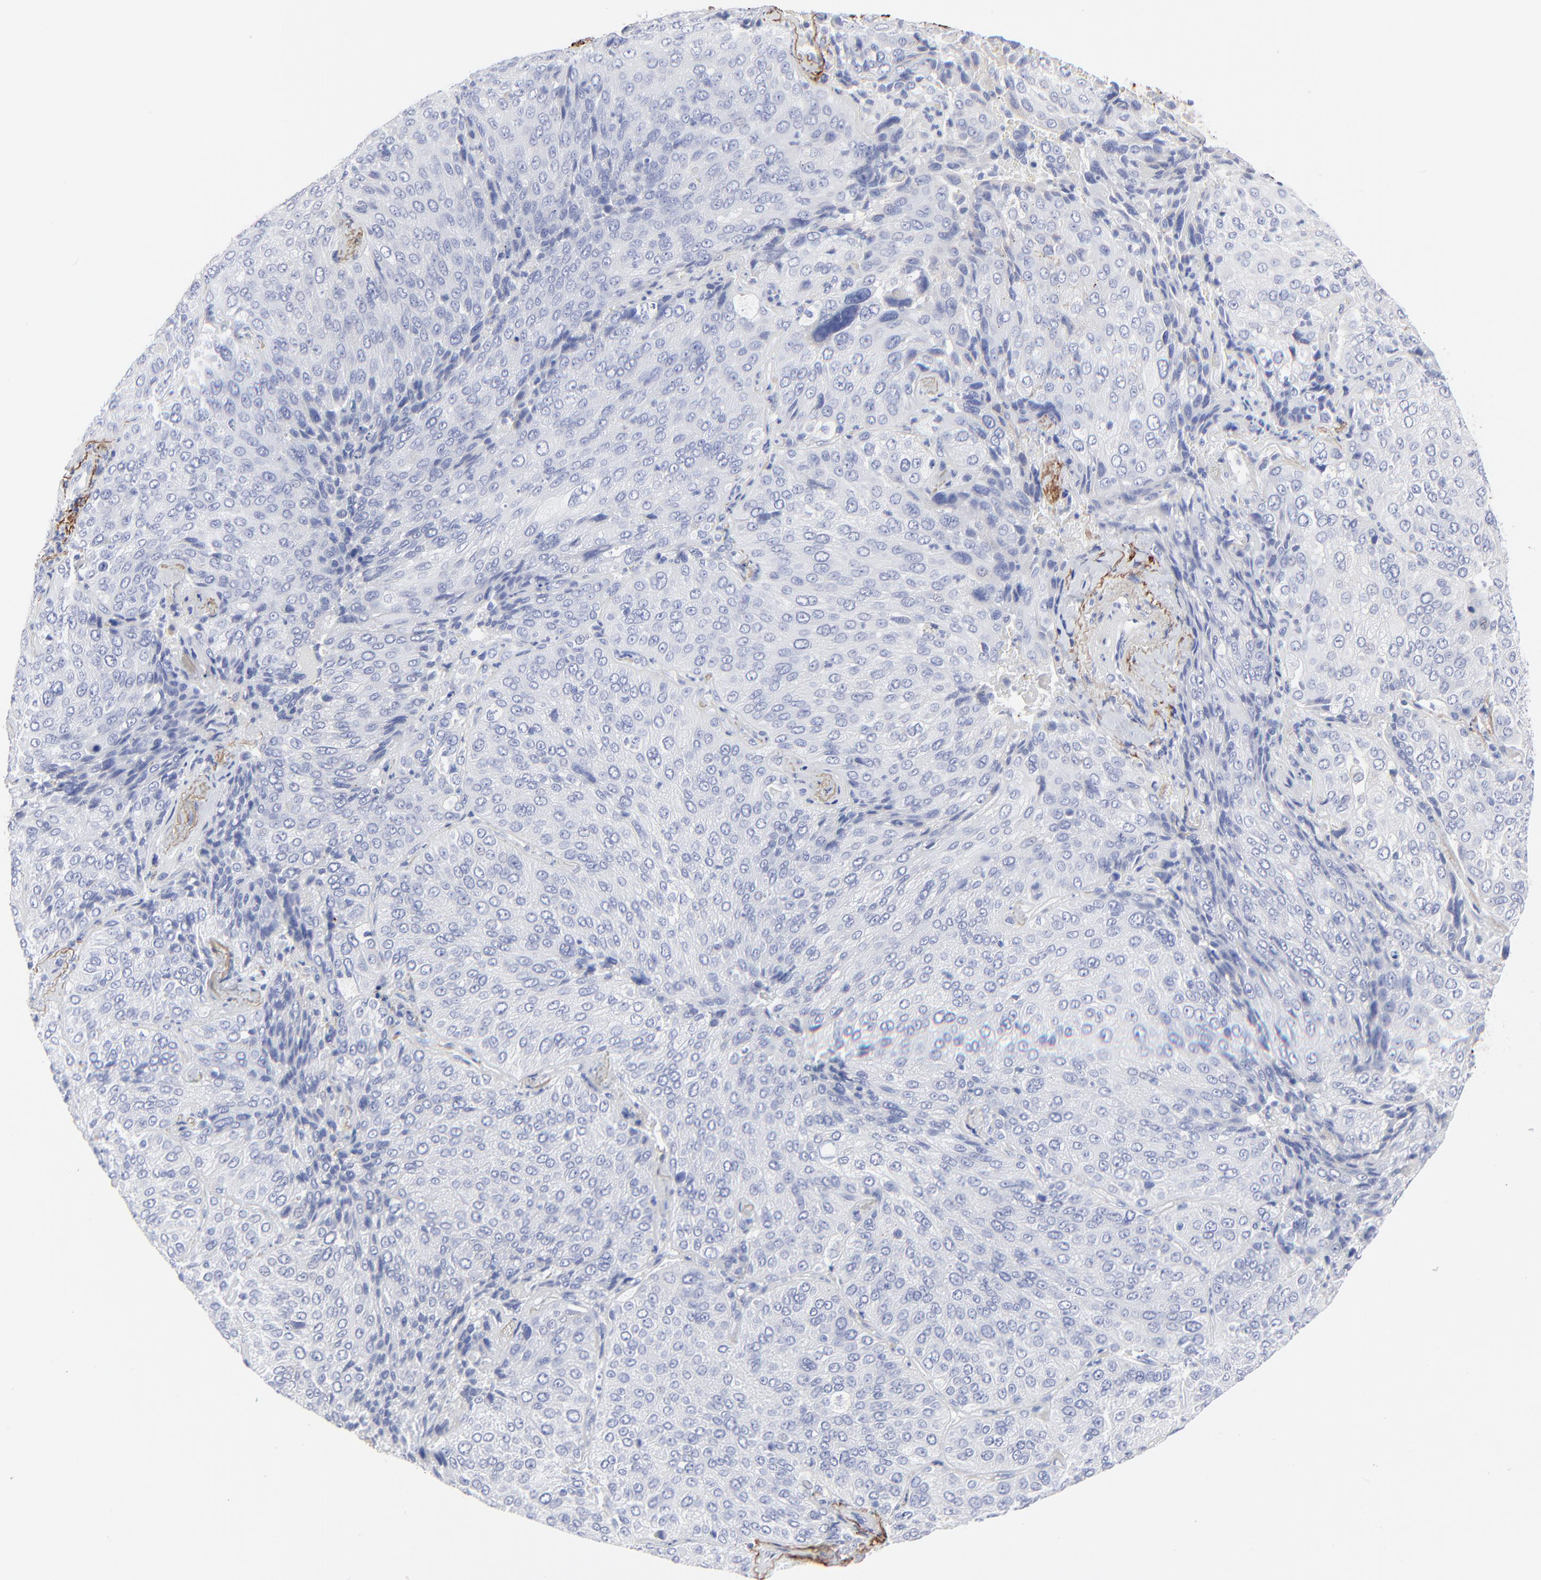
{"staining": {"intensity": "negative", "quantity": "none", "location": "none"}, "tissue": "lung cancer", "cell_type": "Tumor cells", "image_type": "cancer", "snomed": [{"axis": "morphology", "description": "Squamous cell carcinoma, NOS"}, {"axis": "topography", "description": "Lung"}], "caption": "DAB immunohistochemical staining of lung cancer (squamous cell carcinoma) displays no significant expression in tumor cells.", "gene": "FBLN2", "patient": {"sex": "male", "age": 54}}